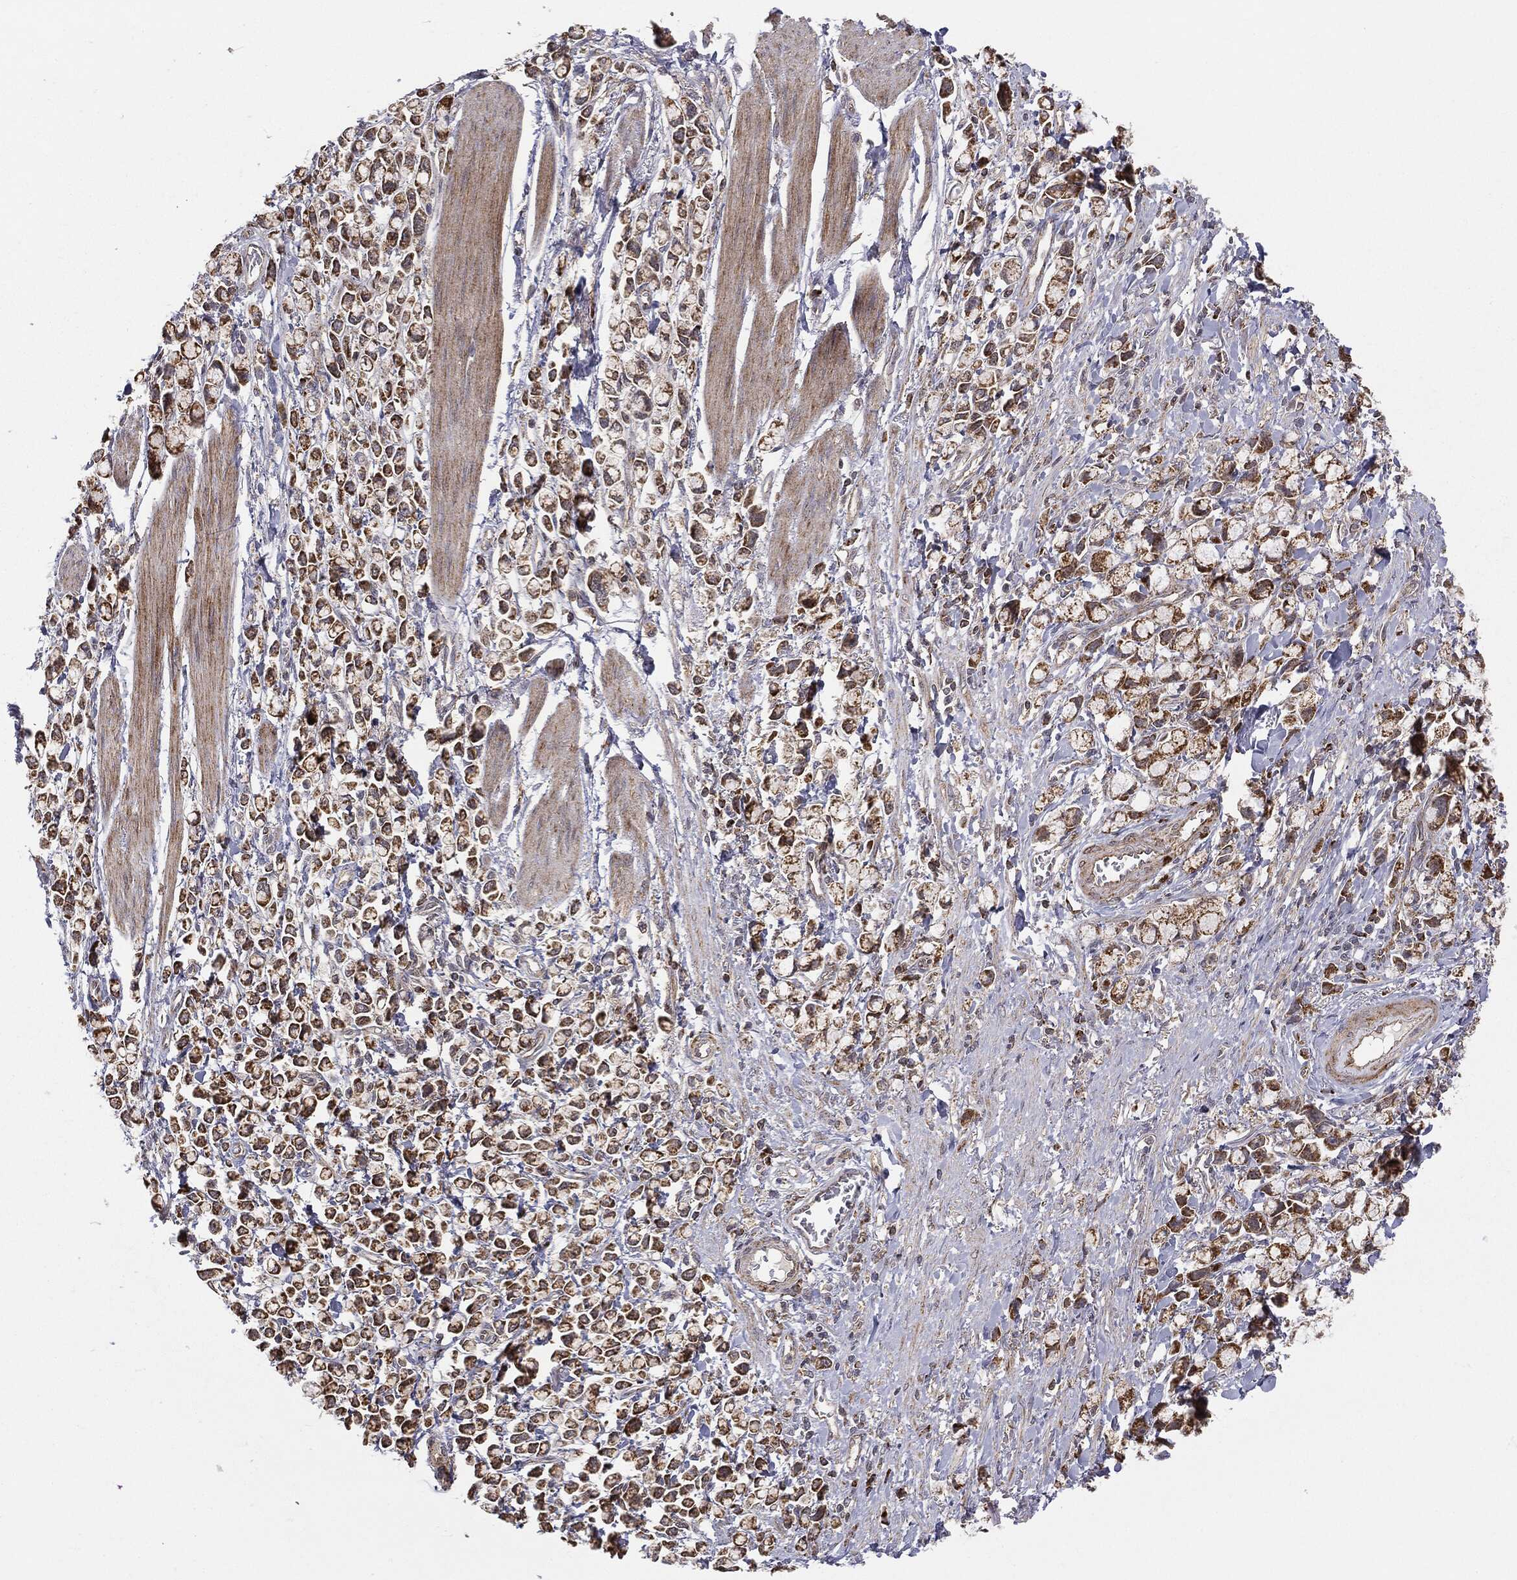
{"staining": {"intensity": "strong", "quantity": ">75%", "location": "cytoplasmic/membranous"}, "tissue": "stomach cancer", "cell_type": "Tumor cells", "image_type": "cancer", "snomed": [{"axis": "morphology", "description": "Adenocarcinoma, NOS"}, {"axis": "topography", "description": "Stomach"}], "caption": "There is high levels of strong cytoplasmic/membranous positivity in tumor cells of adenocarcinoma (stomach), as demonstrated by immunohistochemical staining (brown color).", "gene": "MTOR", "patient": {"sex": "female", "age": 81}}